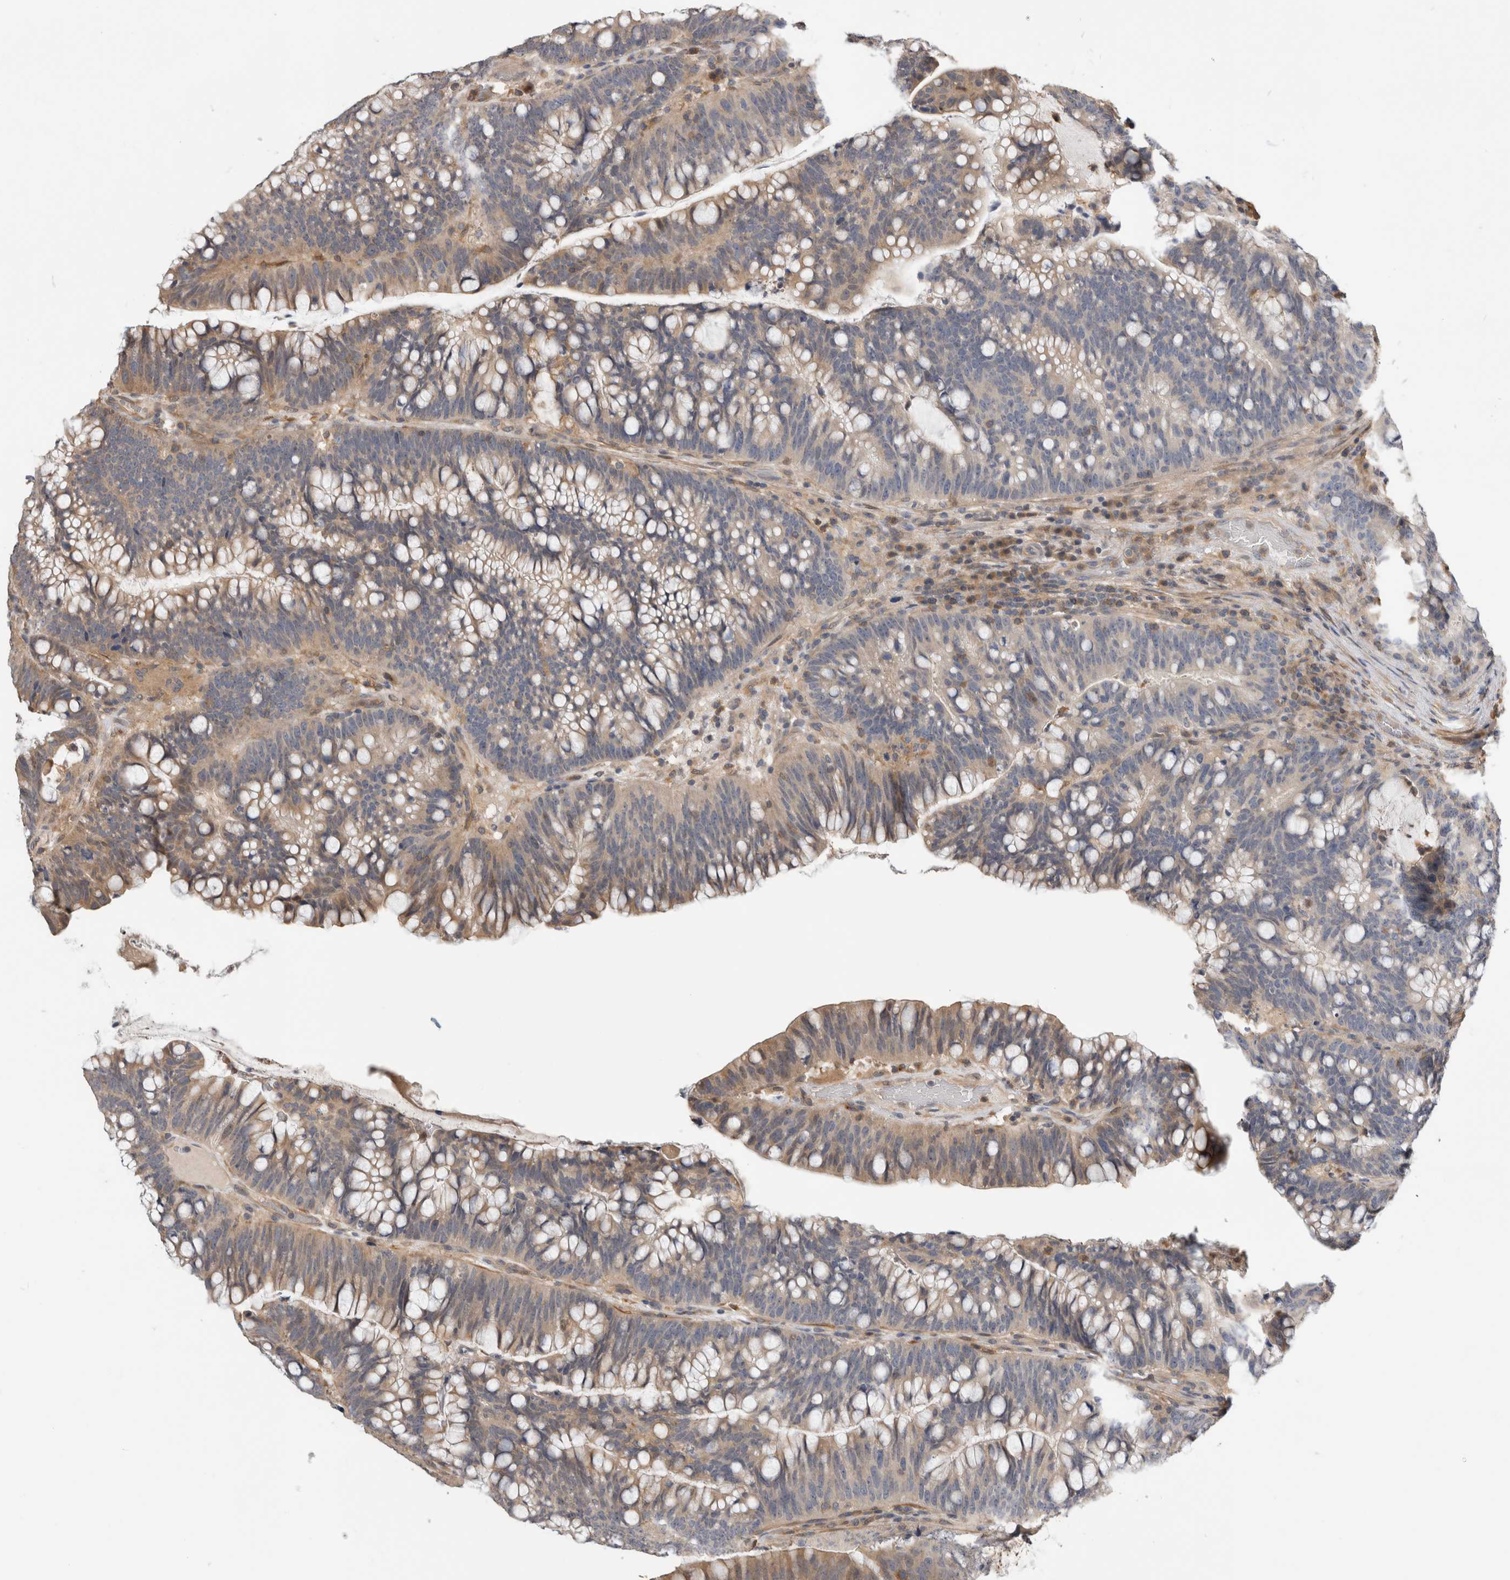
{"staining": {"intensity": "weak", "quantity": "<25%", "location": "cytoplasmic/membranous"}, "tissue": "colorectal cancer", "cell_type": "Tumor cells", "image_type": "cancer", "snomed": [{"axis": "morphology", "description": "Adenocarcinoma, NOS"}, {"axis": "topography", "description": "Colon"}], "caption": "Colorectal cancer (adenocarcinoma) stained for a protein using immunohistochemistry exhibits no expression tumor cells.", "gene": "PGM1", "patient": {"sex": "female", "age": 66}}